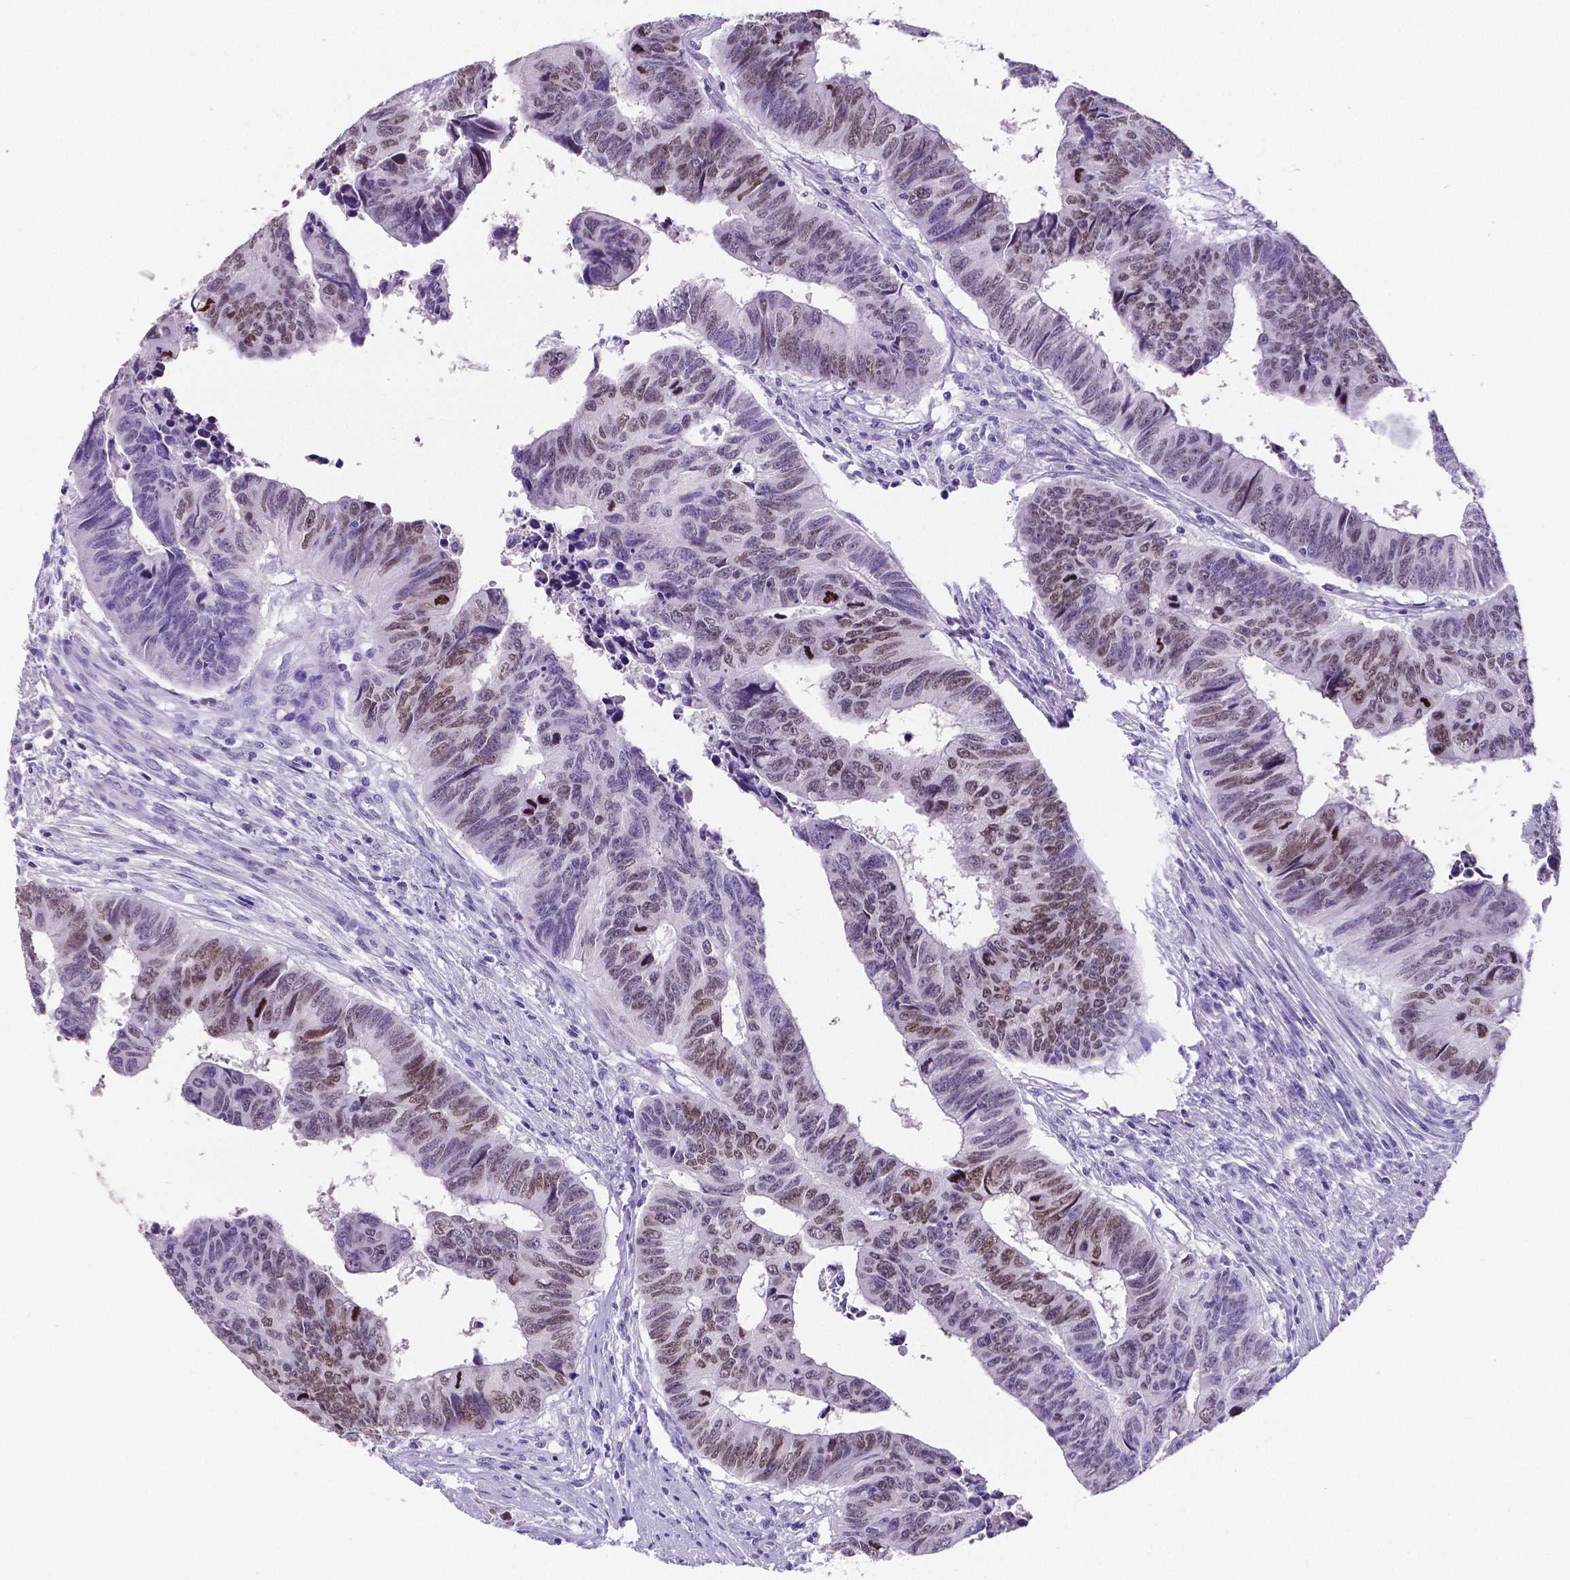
{"staining": {"intensity": "moderate", "quantity": ">75%", "location": "nuclear"}, "tissue": "colorectal cancer", "cell_type": "Tumor cells", "image_type": "cancer", "snomed": [{"axis": "morphology", "description": "Adenocarcinoma, NOS"}, {"axis": "topography", "description": "Rectum"}], "caption": "IHC of colorectal cancer (adenocarcinoma) shows medium levels of moderate nuclear staining in about >75% of tumor cells. (DAB (3,3'-diaminobenzidine) IHC with brightfield microscopy, high magnification).", "gene": "SATB2", "patient": {"sex": "female", "age": 85}}